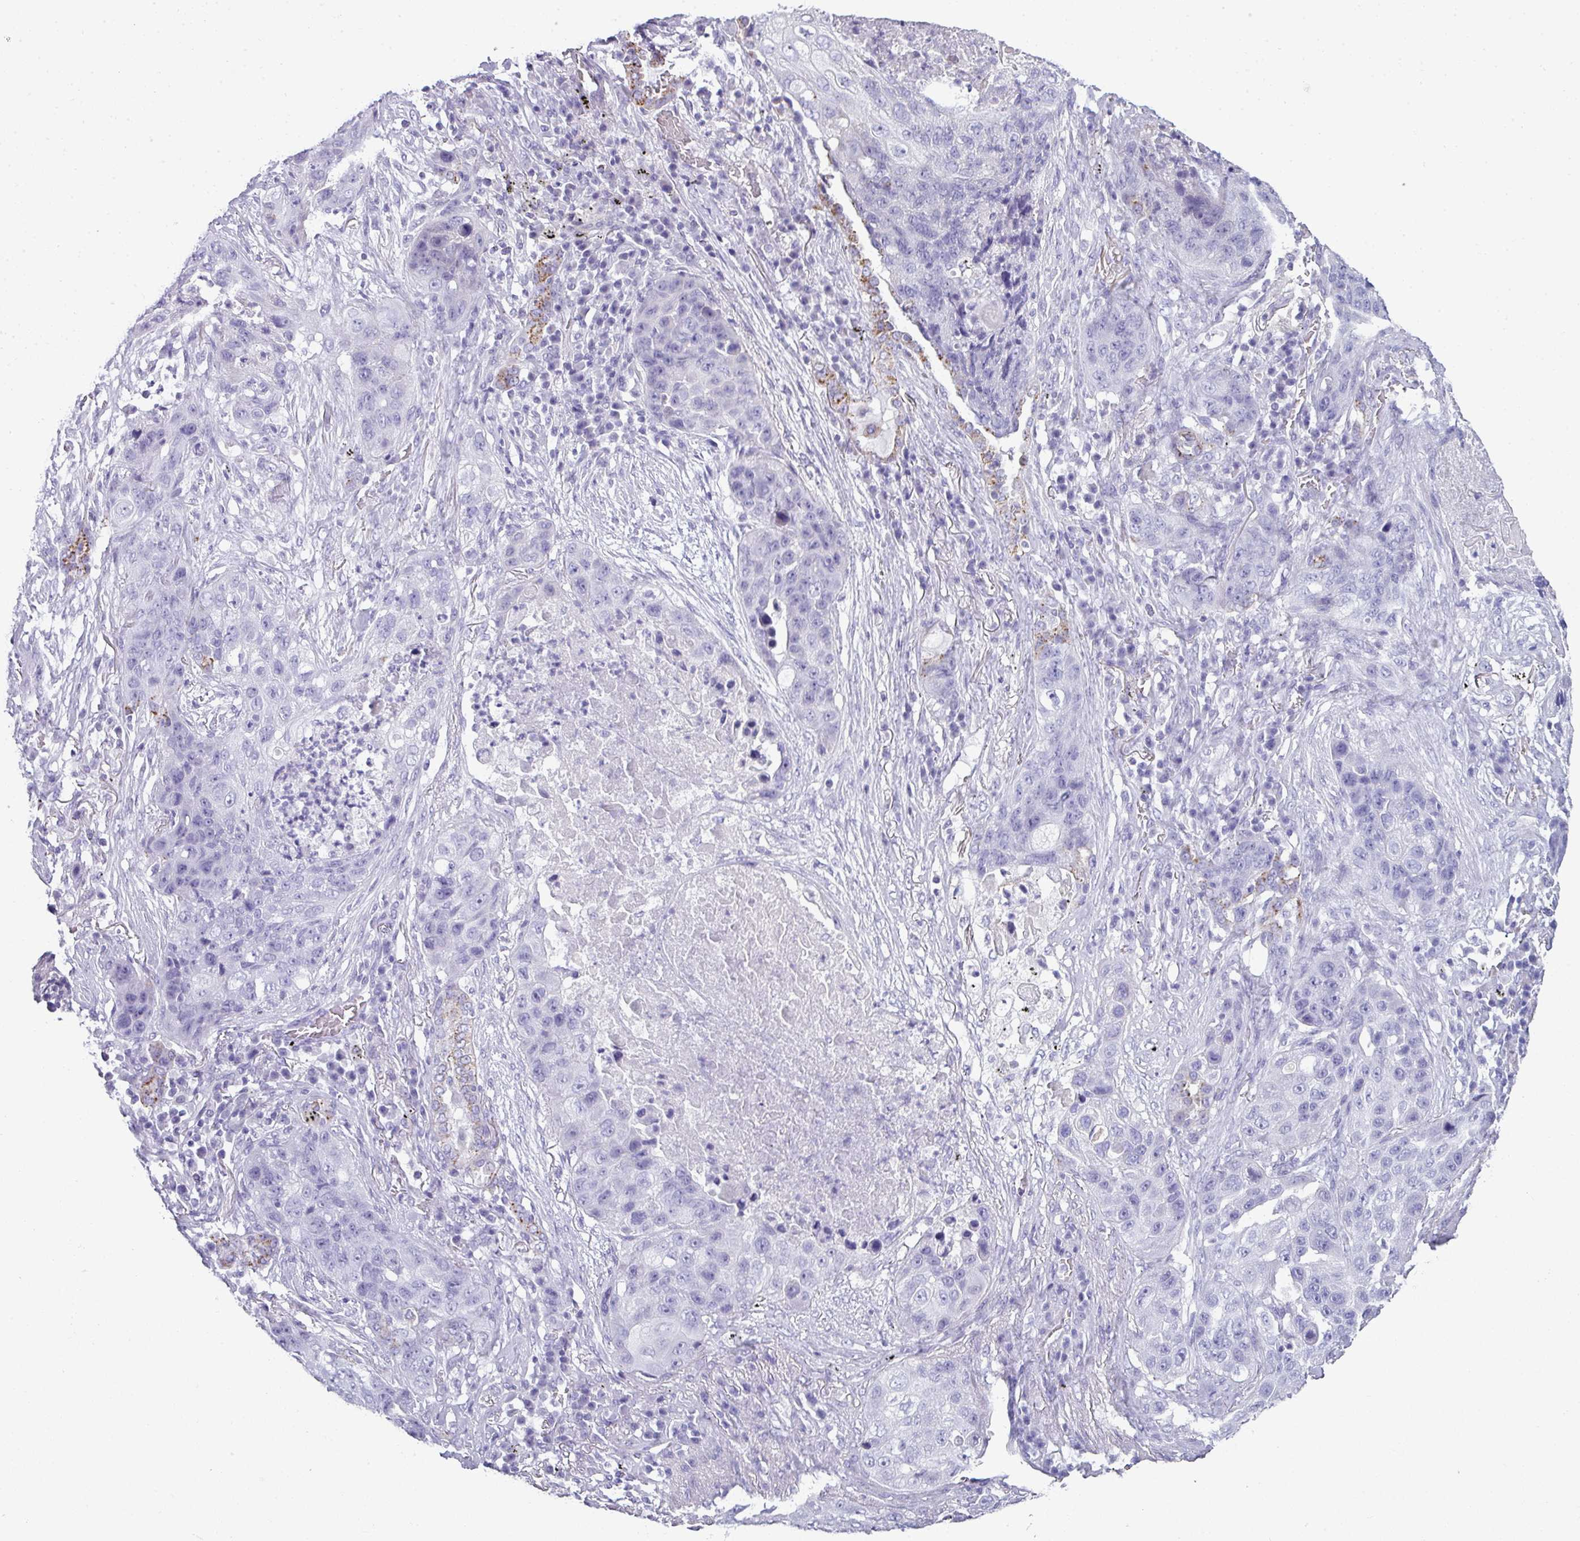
{"staining": {"intensity": "negative", "quantity": "none", "location": "none"}, "tissue": "lung cancer", "cell_type": "Tumor cells", "image_type": "cancer", "snomed": [{"axis": "morphology", "description": "Squamous cell carcinoma, NOS"}, {"axis": "topography", "description": "Lung"}], "caption": "The photomicrograph reveals no significant staining in tumor cells of lung cancer (squamous cell carcinoma). Nuclei are stained in blue.", "gene": "STAT5A", "patient": {"sex": "female", "age": 63}}